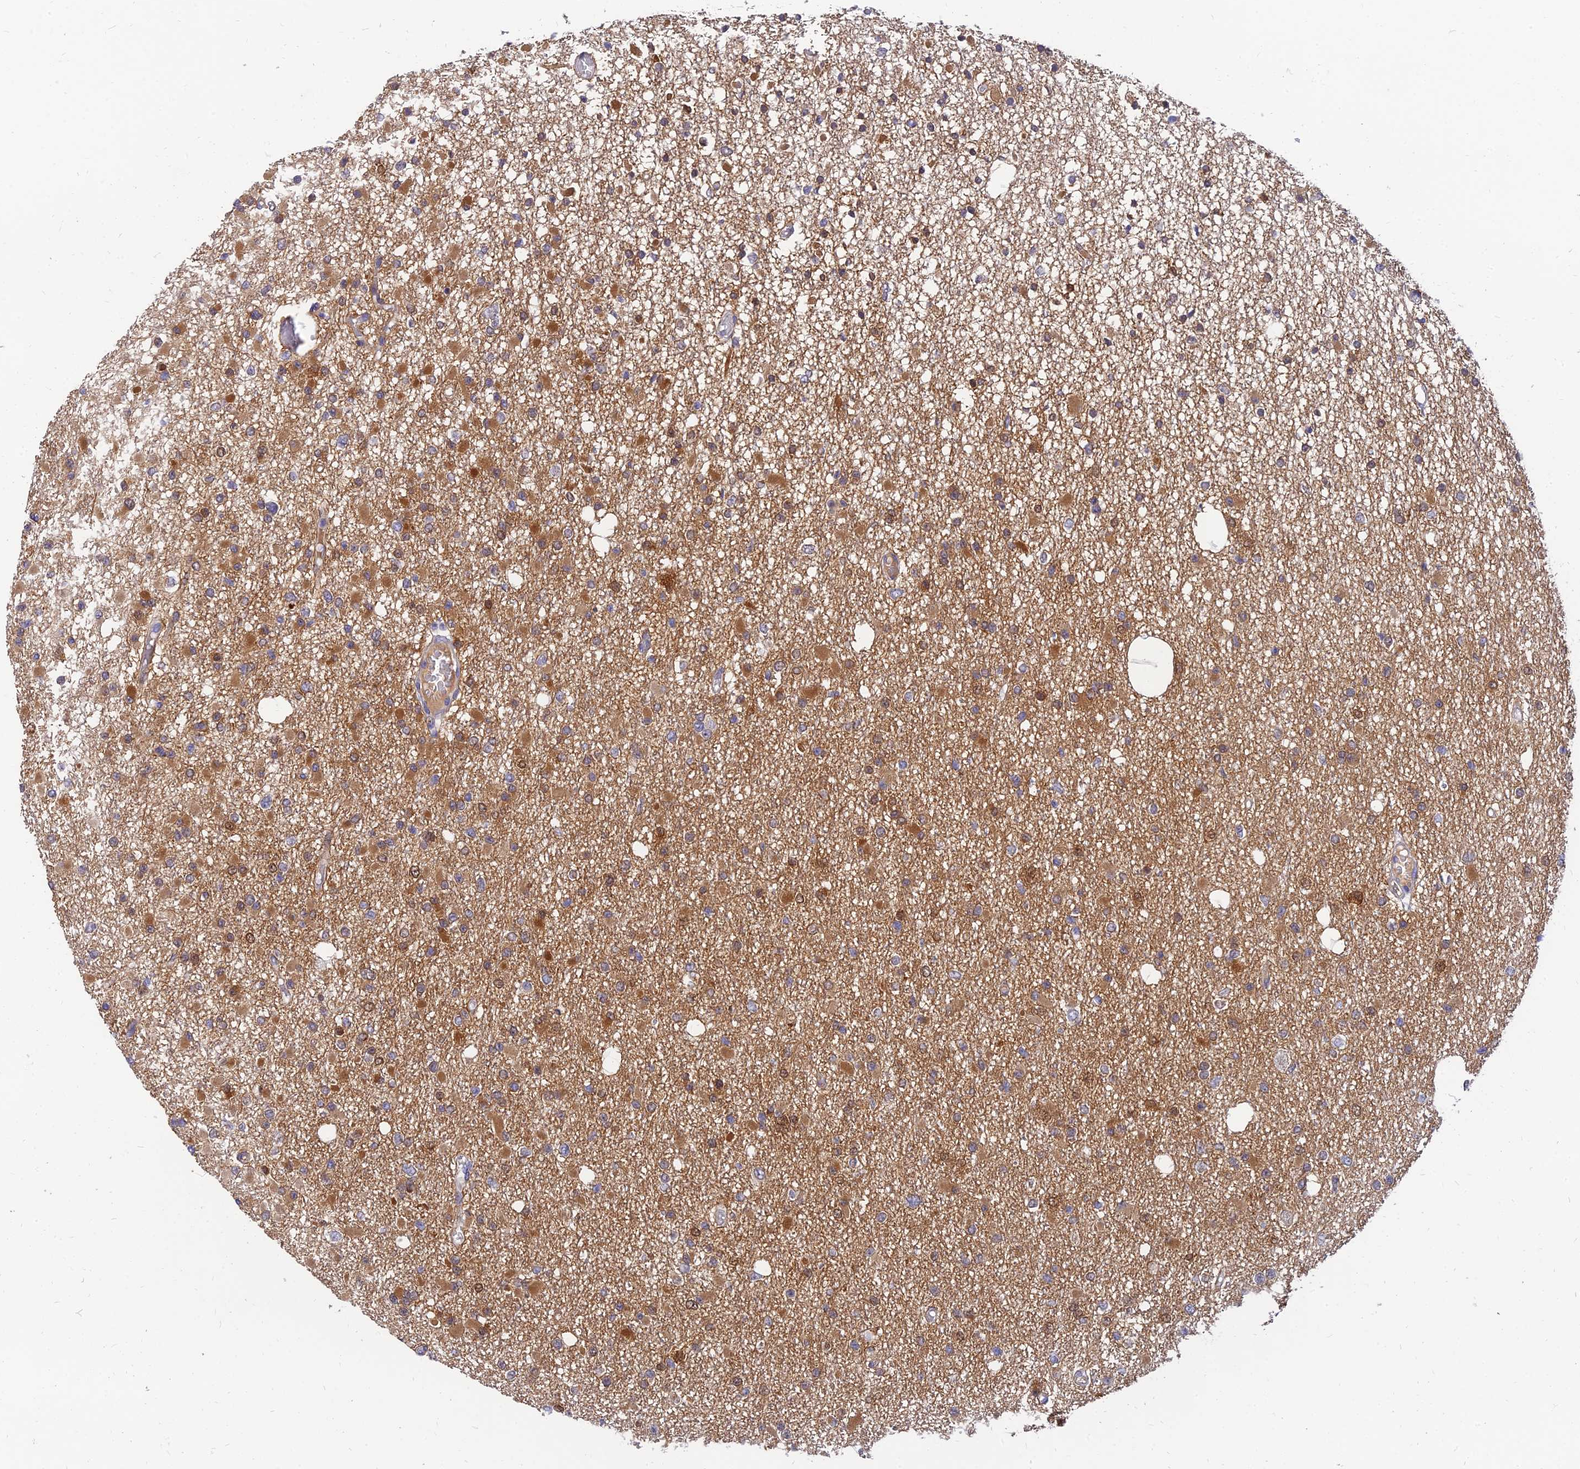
{"staining": {"intensity": "moderate", "quantity": "<25%", "location": "cytoplasmic/membranous,nuclear"}, "tissue": "glioma", "cell_type": "Tumor cells", "image_type": "cancer", "snomed": [{"axis": "morphology", "description": "Glioma, malignant, Low grade"}, {"axis": "topography", "description": "Brain"}], "caption": "Glioma was stained to show a protein in brown. There is low levels of moderate cytoplasmic/membranous and nuclear staining in approximately <25% of tumor cells.", "gene": "ANKS4B", "patient": {"sex": "female", "age": 22}}